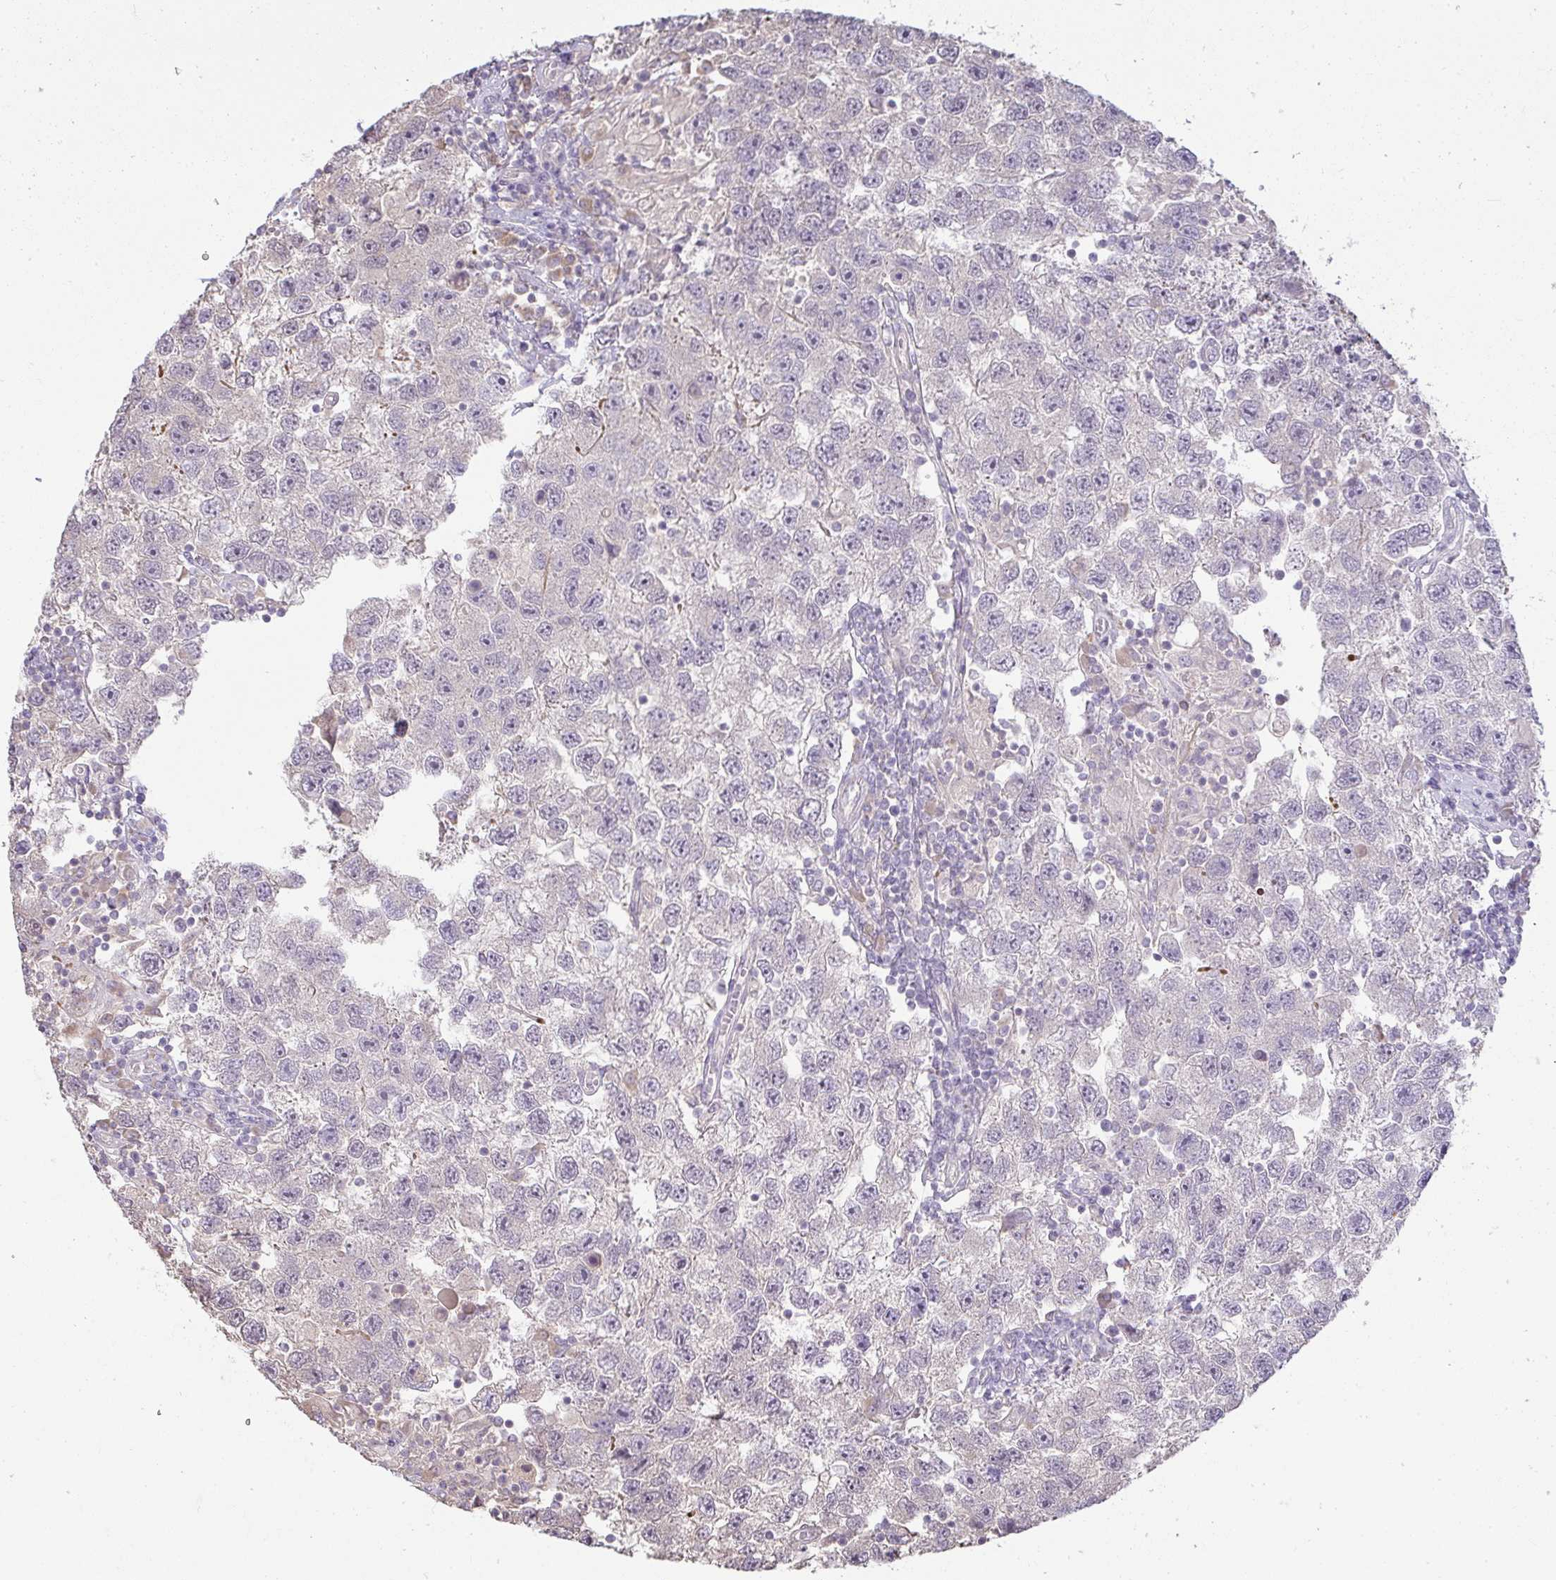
{"staining": {"intensity": "negative", "quantity": "none", "location": "none"}, "tissue": "testis cancer", "cell_type": "Tumor cells", "image_type": "cancer", "snomed": [{"axis": "morphology", "description": "Seminoma, NOS"}, {"axis": "topography", "description": "Testis"}], "caption": "Photomicrograph shows no protein expression in tumor cells of seminoma (testis) tissue.", "gene": "BRINP3", "patient": {"sex": "male", "age": 26}}